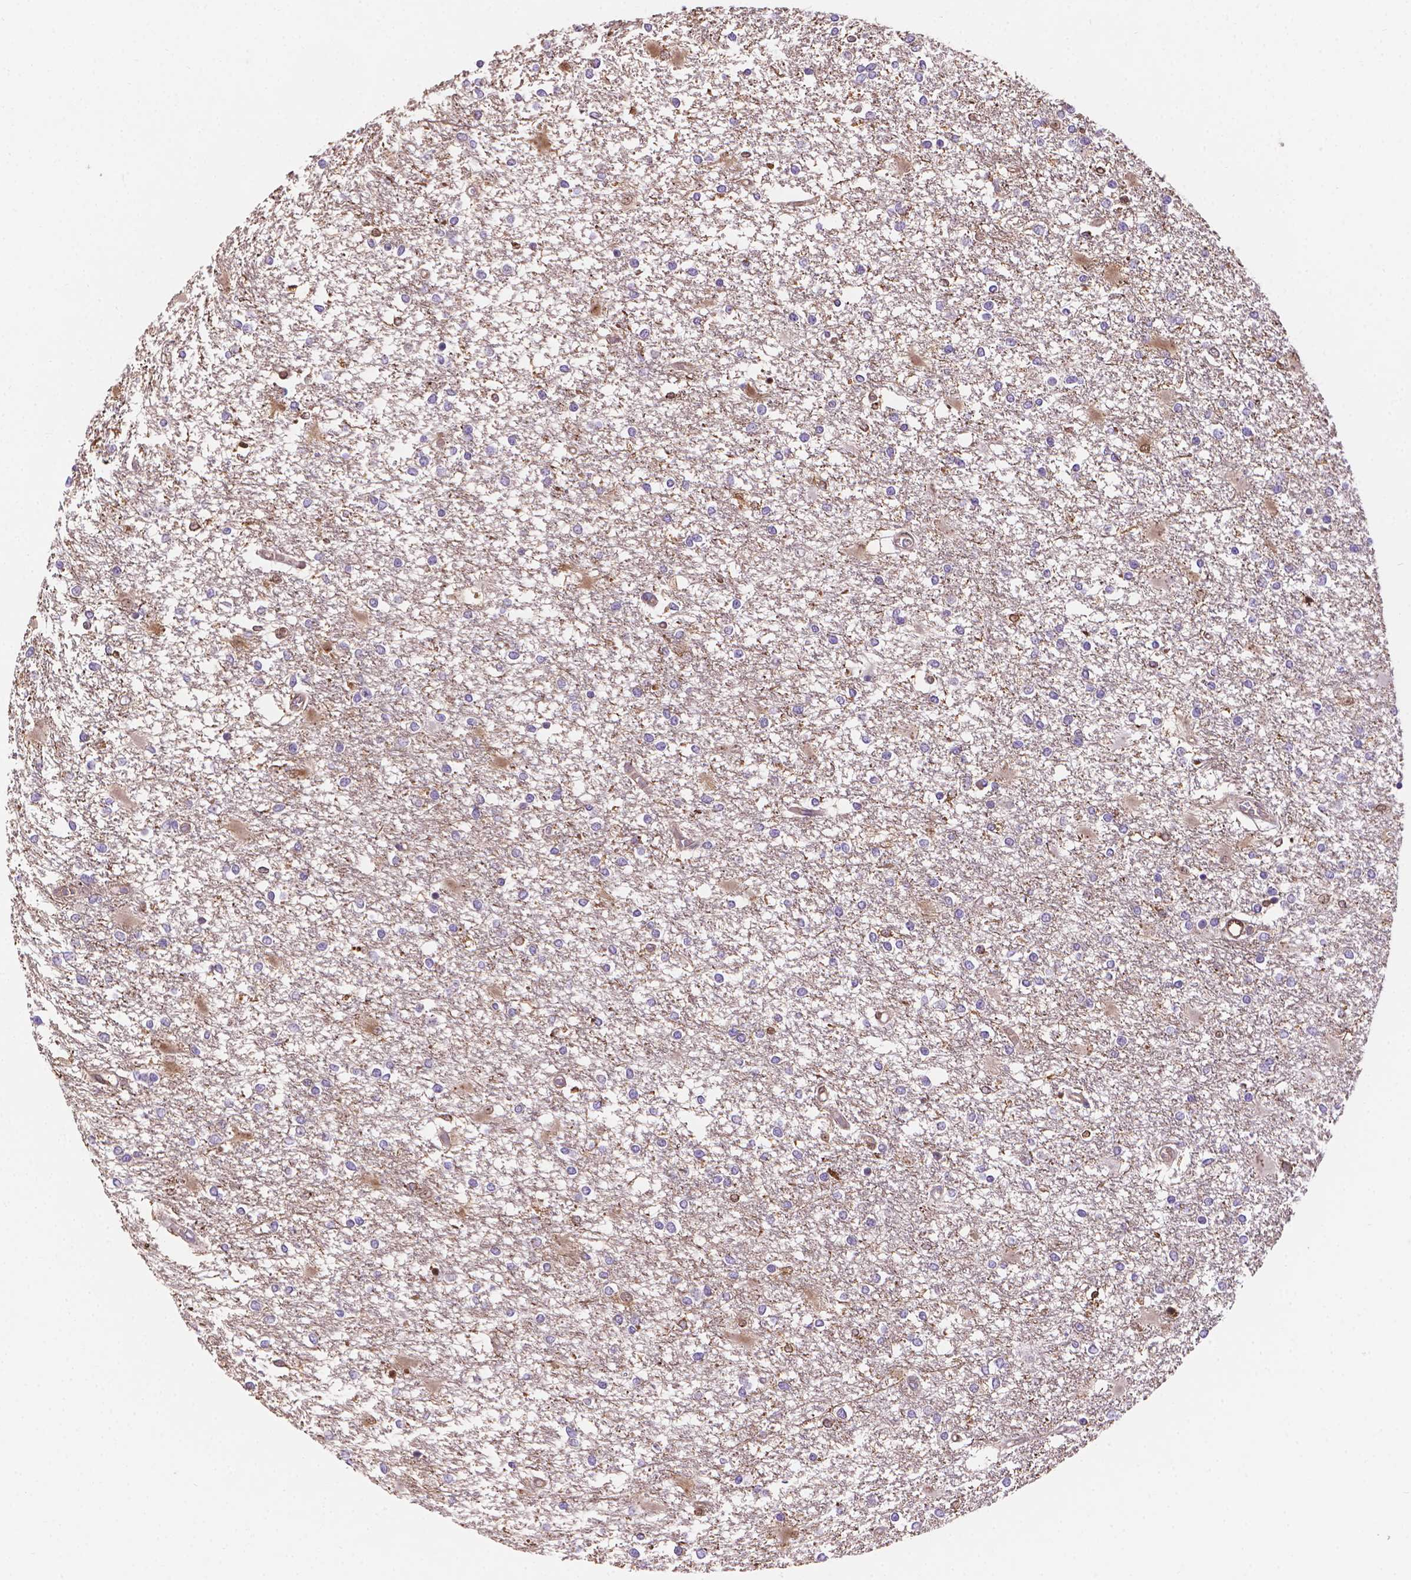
{"staining": {"intensity": "negative", "quantity": "none", "location": "none"}, "tissue": "glioma", "cell_type": "Tumor cells", "image_type": "cancer", "snomed": [{"axis": "morphology", "description": "Glioma, malignant, High grade"}, {"axis": "topography", "description": "Cerebral cortex"}], "caption": "This is a photomicrograph of immunohistochemistry (IHC) staining of high-grade glioma (malignant), which shows no positivity in tumor cells.", "gene": "DMWD", "patient": {"sex": "male", "age": 79}}